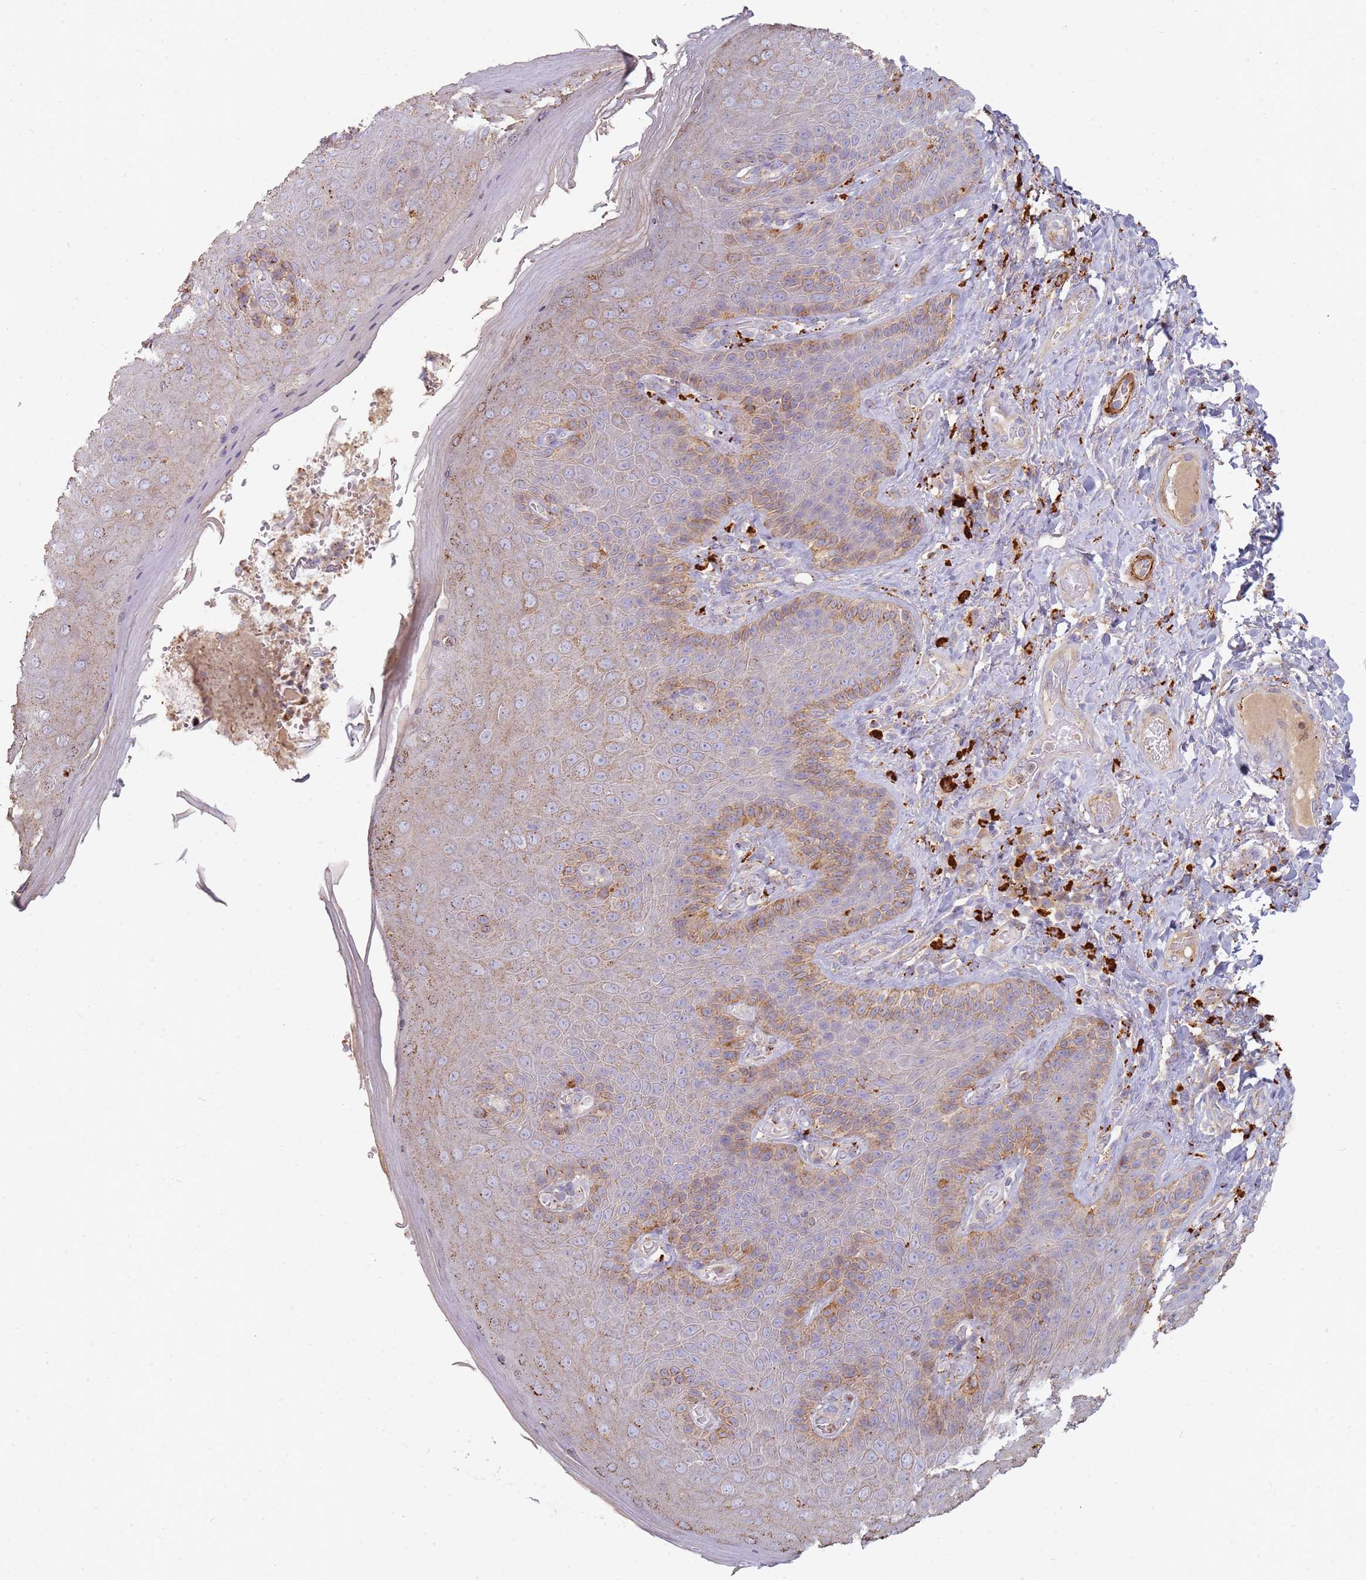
{"staining": {"intensity": "moderate", "quantity": "<25%", "location": "cytoplasmic/membranous"}, "tissue": "skin", "cell_type": "Epidermal cells", "image_type": "normal", "snomed": [{"axis": "morphology", "description": "Normal tissue, NOS"}, {"axis": "topography", "description": "Anal"}], "caption": "Protein analysis of unremarkable skin demonstrates moderate cytoplasmic/membranous expression in about <25% of epidermal cells.", "gene": "TMEM229B", "patient": {"sex": "female", "age": 89}}